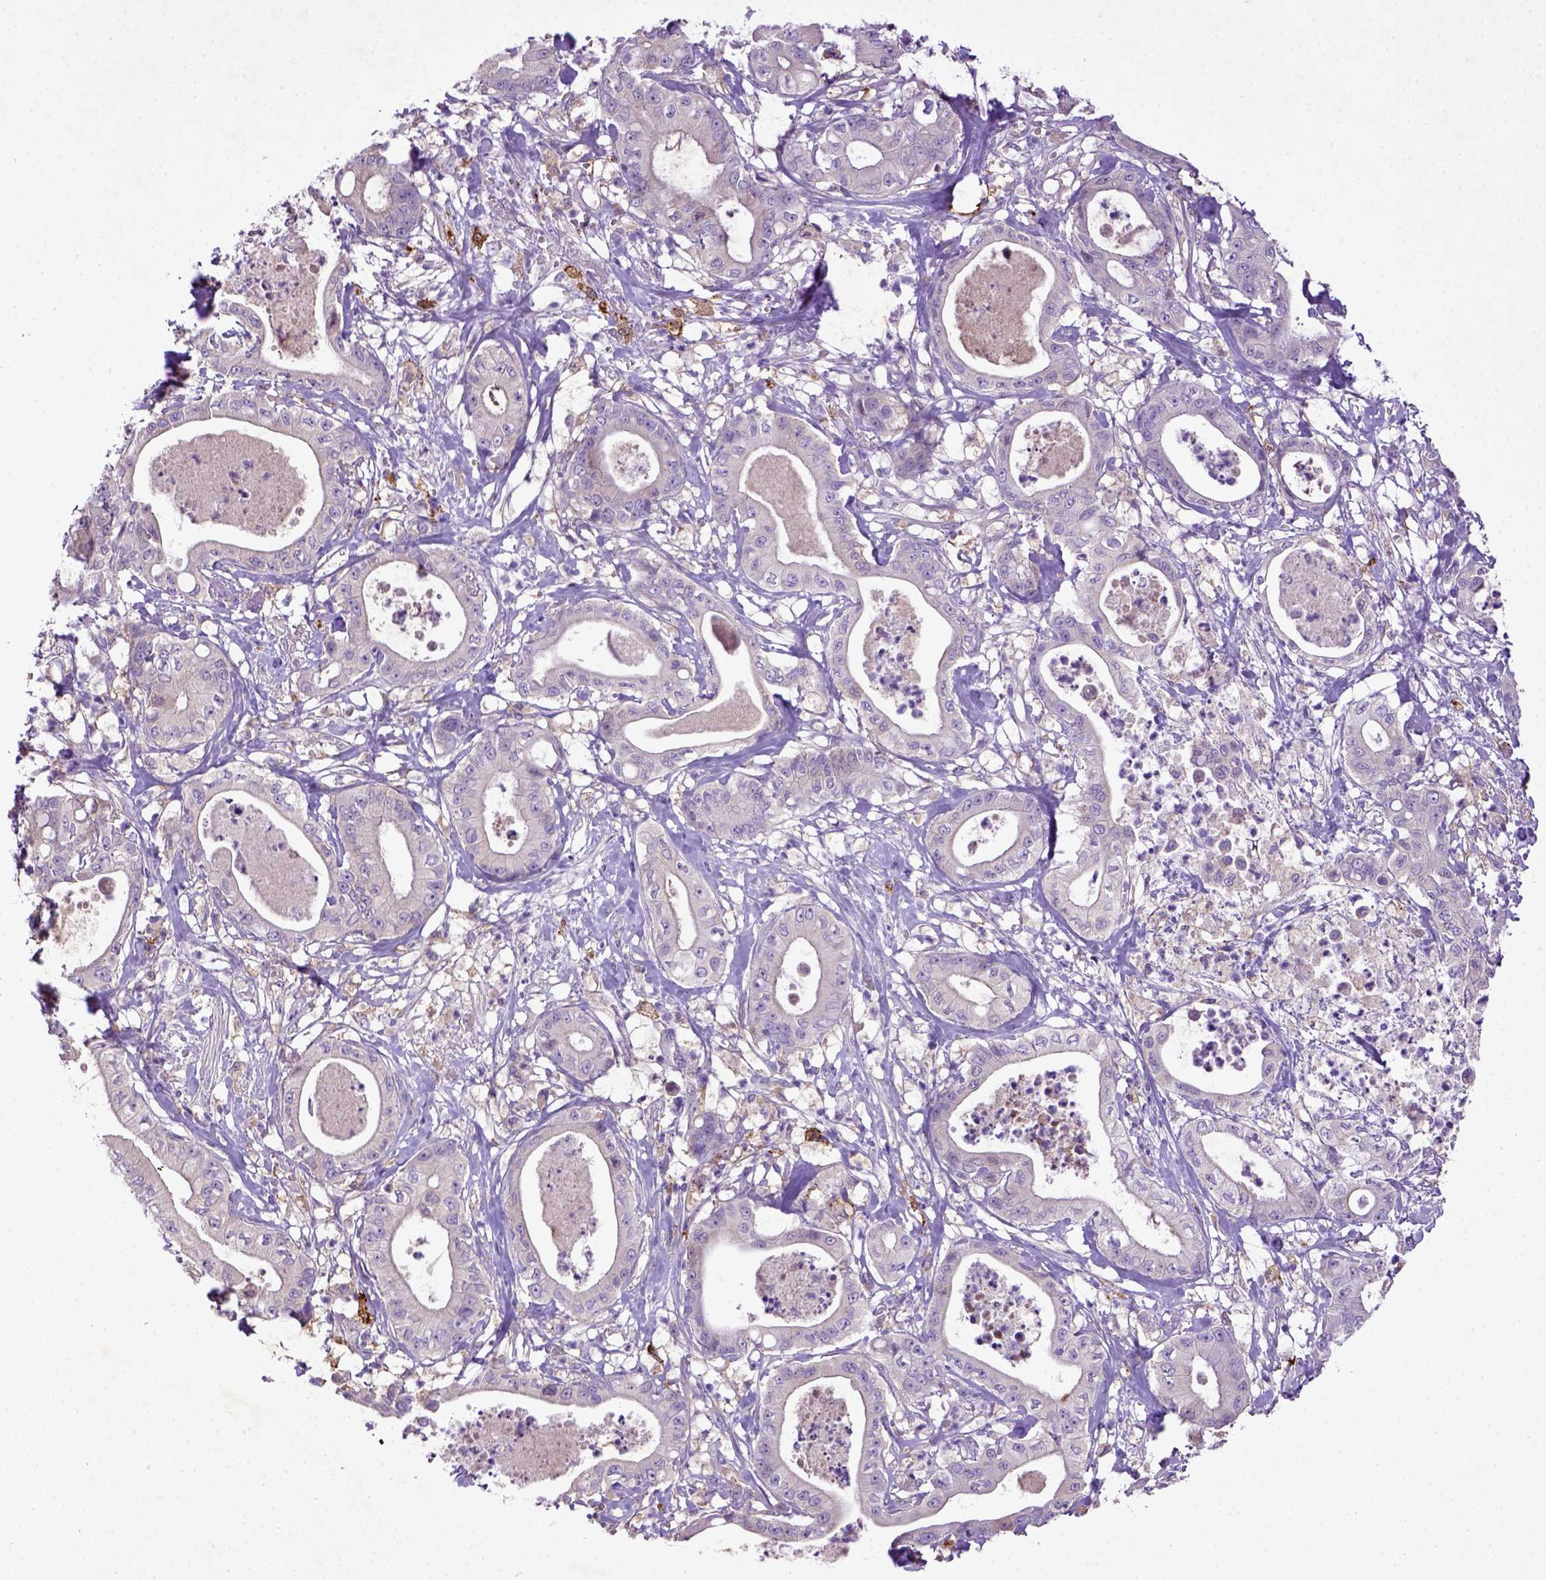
{"staining": {"intensity": "negative", "quantity": "none", "location": "none"}, "tissue": "pancreatic cancer", "cell_type": "Tumor cells", "image_type": "cancer", "snomed": [{"axis": "morphology", "description": "Adenocarcinoma, NOS"}, {"axis": "topography", "description": "Pancreas"}], "caption": "IHC histopathology image of neoplastic tissue: pancreatic cancer stained with DAB (3,3'-diaminobenzidine) reveals no significant protein positivity in tumor cells.", "gene": "DEPDC1B", "patient": {"sex": "male", "age": 71}}